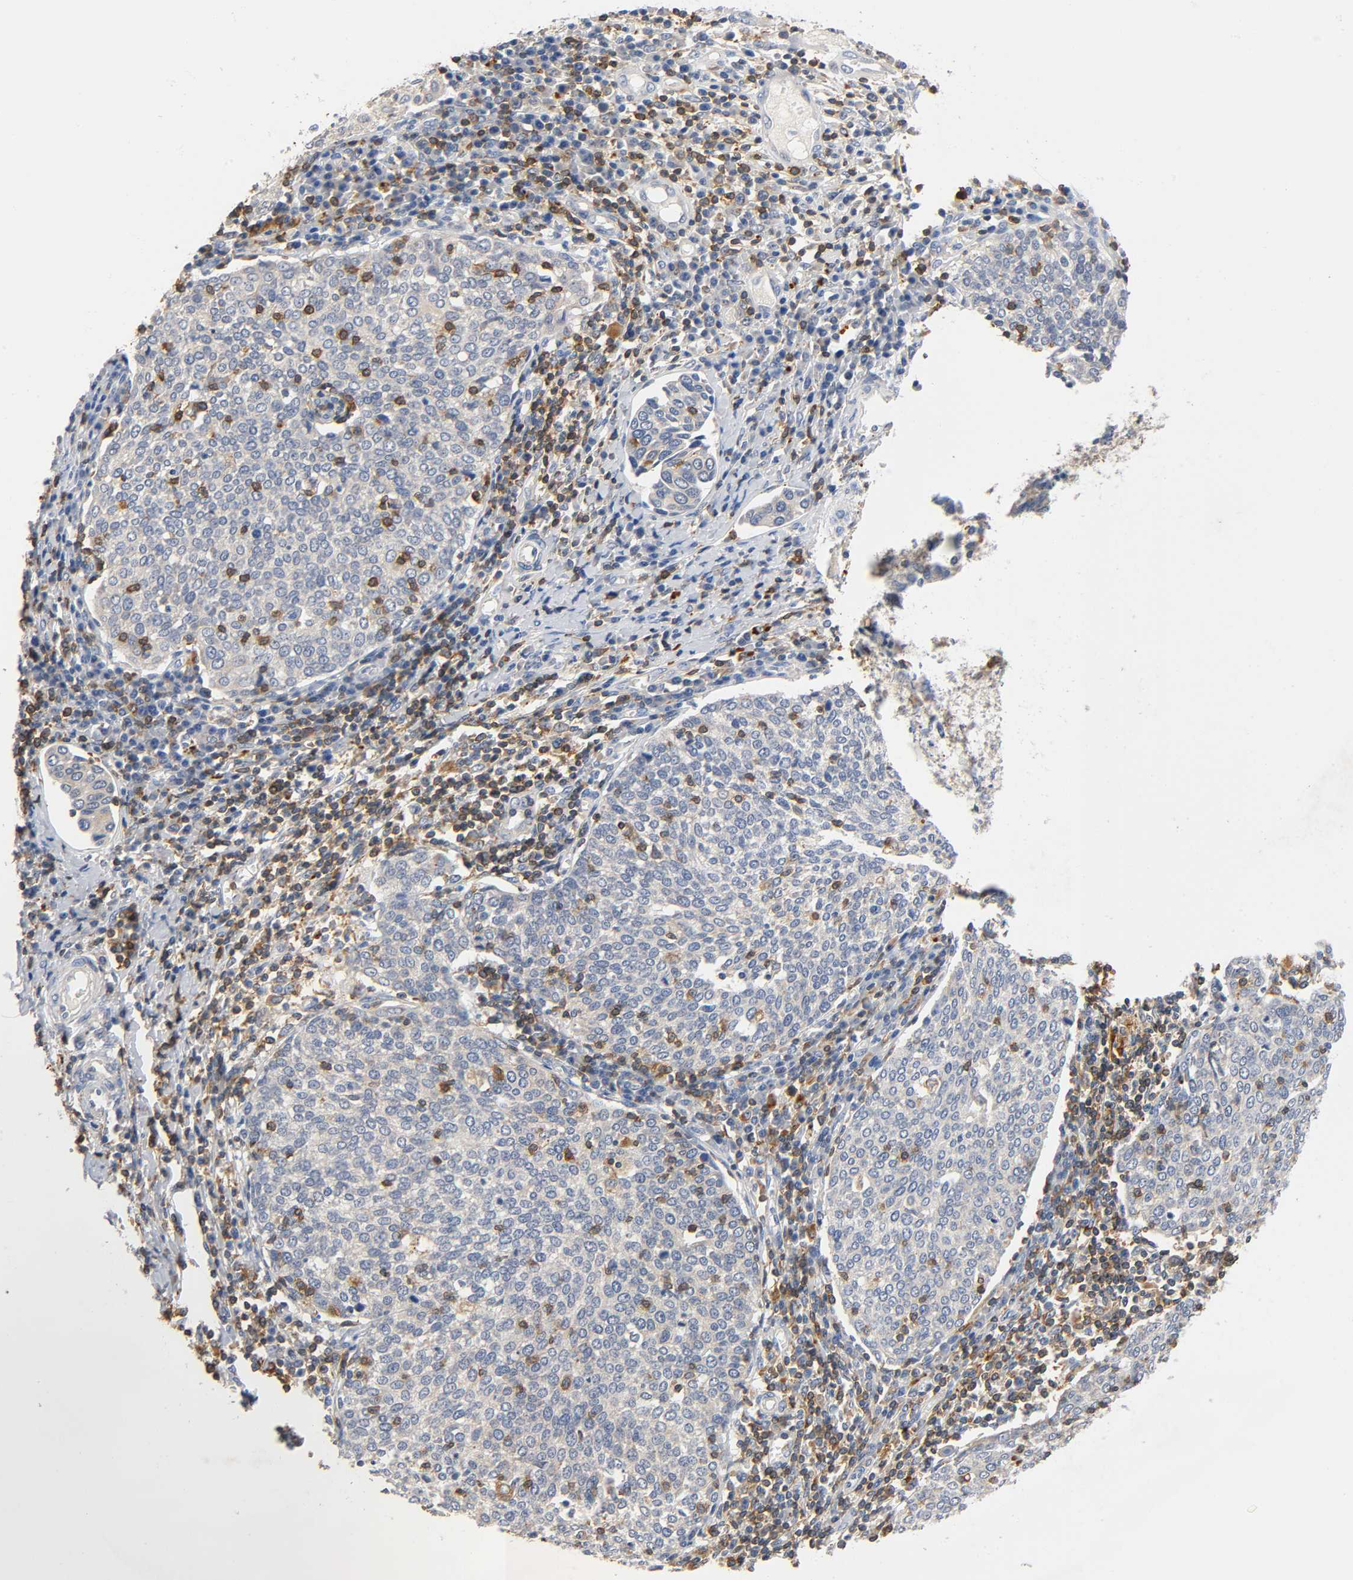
{"staining": {"intensity": "negative", "quantity": "none", "location": "none"}, "tissue": "cervical cancer", "cell_type": "Tumor cells", "image_type": "cancer", "snomed": [{"axis": "morphology", "description": "Squamous cell carcinoma, NOS"}, {"axis": "topography", "description": "Cervix"}], "caption": "The IHC image has no significant positivity in tumor cells of squamous cell carcinoma (cervical) tissue. (DAB immunohistochemistry (IHC), high magnification).", "gene": "UCKL1", "patient": {"sex": "female", "age": 40}}